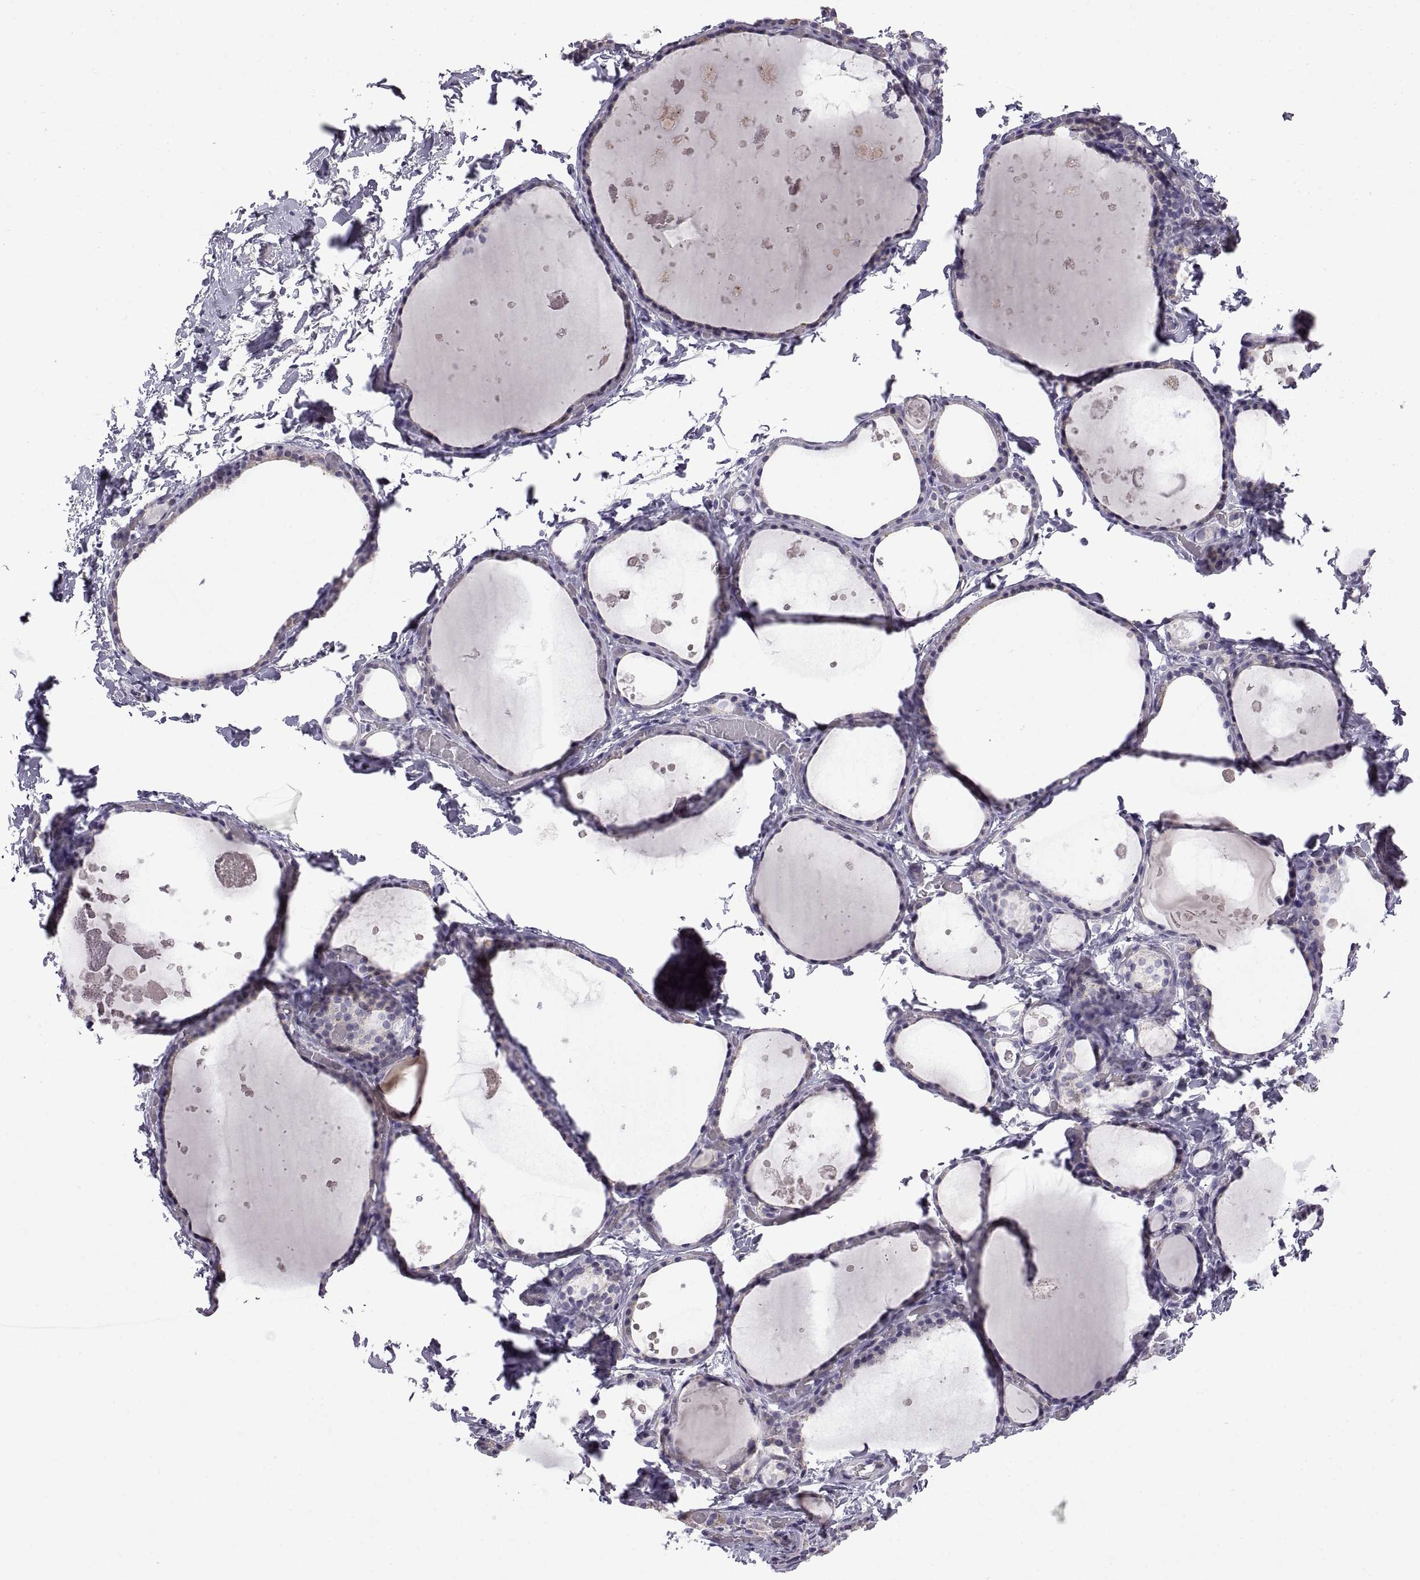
{"staining": {"intensity": "negative", "quantity": "none", "location": "none"}, "tissue": "thyroid gland", "cell_type": "Glandular cells", "image_type": "normal", "snomed": [{"axis": "morphology", "description": "Normal tissue, NOS"}, {"axis": "topography", "description": "Thyroid gland"}], "caption": "IHC micrograph of normal thyroid gland: thyroid gland stained with DAB demonstrates no significant protein positivity in glandular cells.", "gene": "FAM170A", "patient": {"sex": "female", "age": 56}}